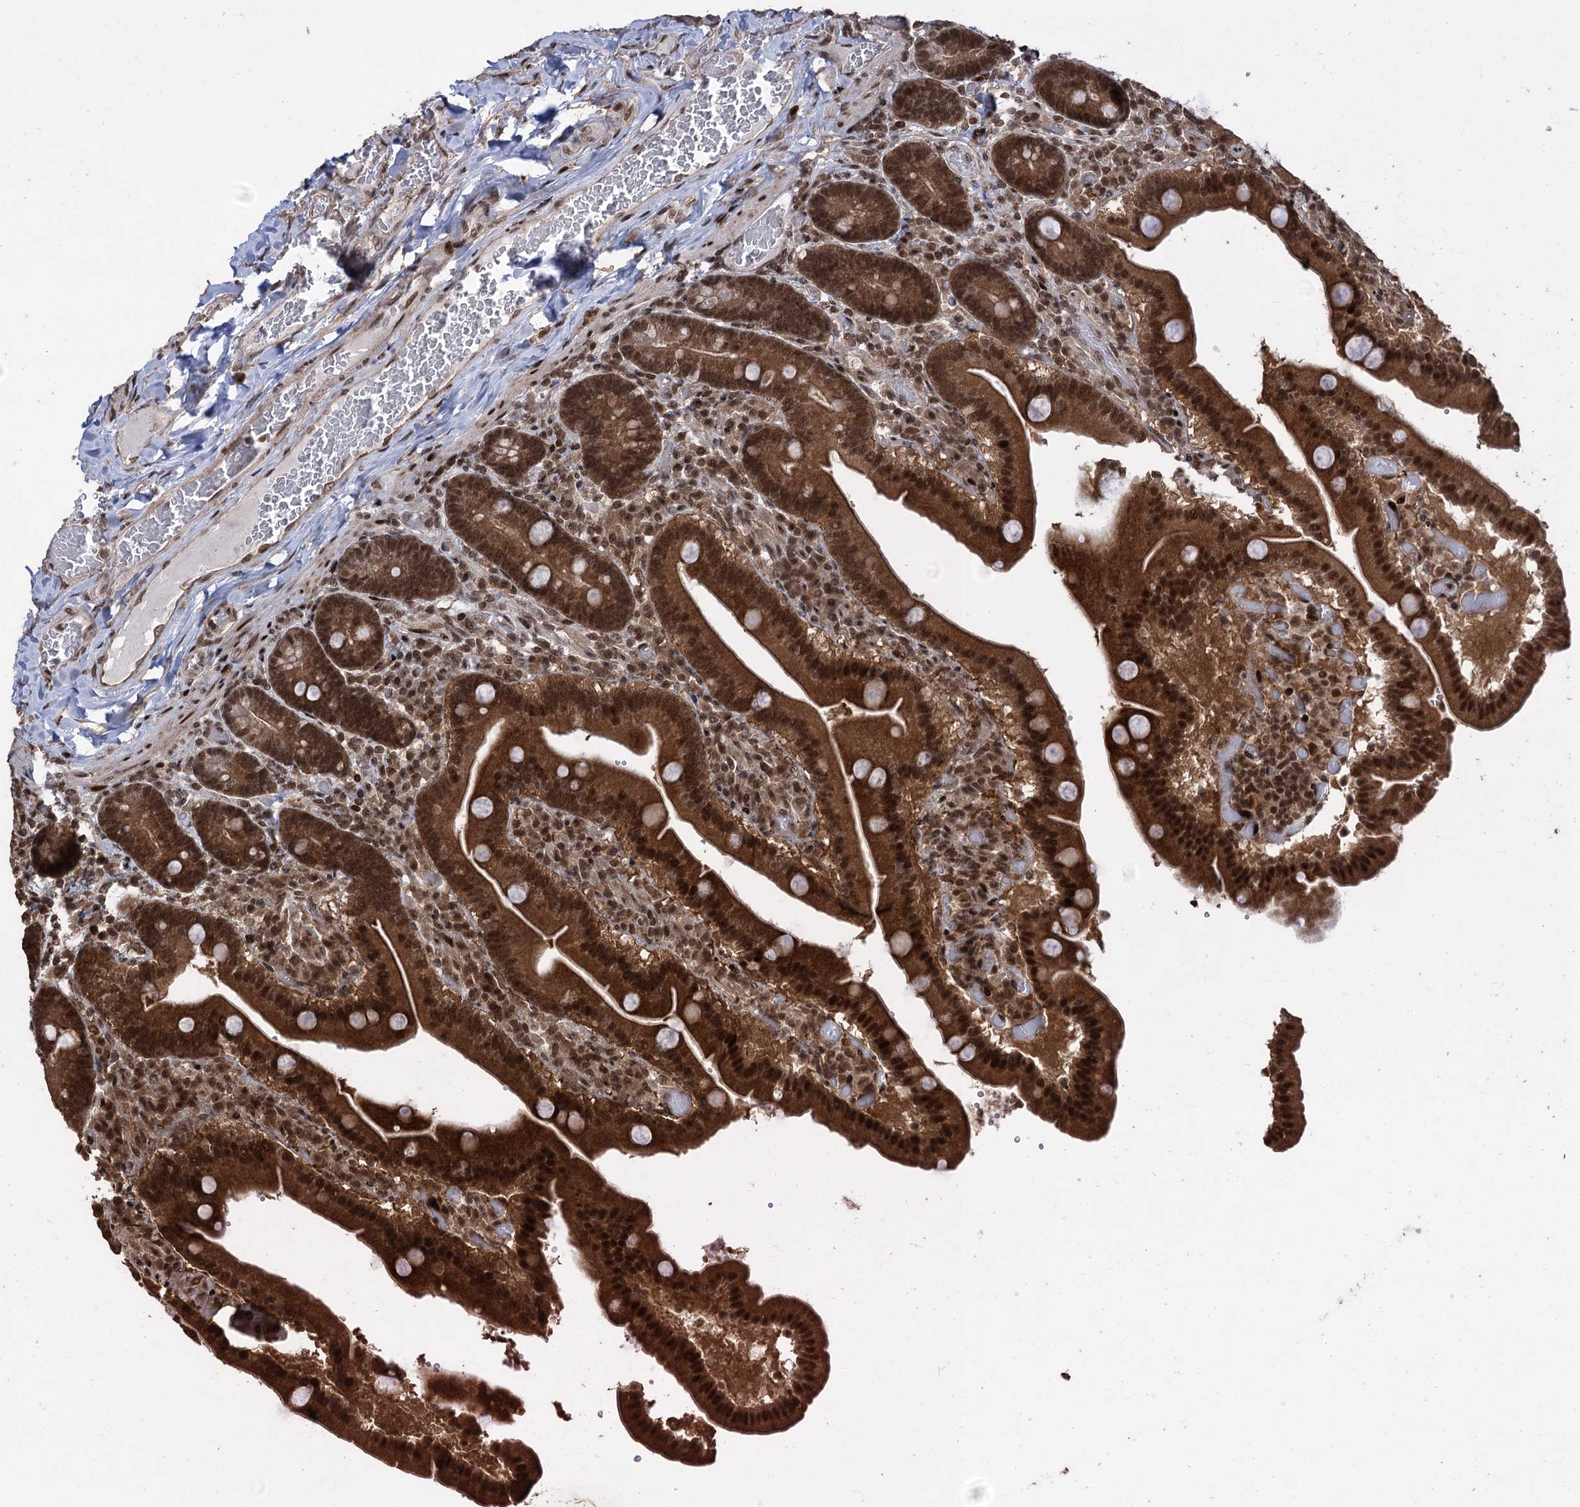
{"staining": {"intensity": "strong", "quantity": ">75%", "location": "cytoplasmic/membranous,nuclear"}, "tissue": "duodenum", "cell_type": "Glandular cells", "image_type": "normal", "snomed": [{"axis": "morphology", "description": "Normal tissue, NOS"}, {"axis": "topography", "description": "Duodenum"}], "caption": "Duodenum stained with immunohistochemistry reveals strong cytoplasmic/membranous,nuclear positivity in about >75% of glandular cells. (DAB = brown stain, brightfield microscopy at high magnification).", "gene": "ZNF169", "patient": {"sex": "female", "age": 62}}